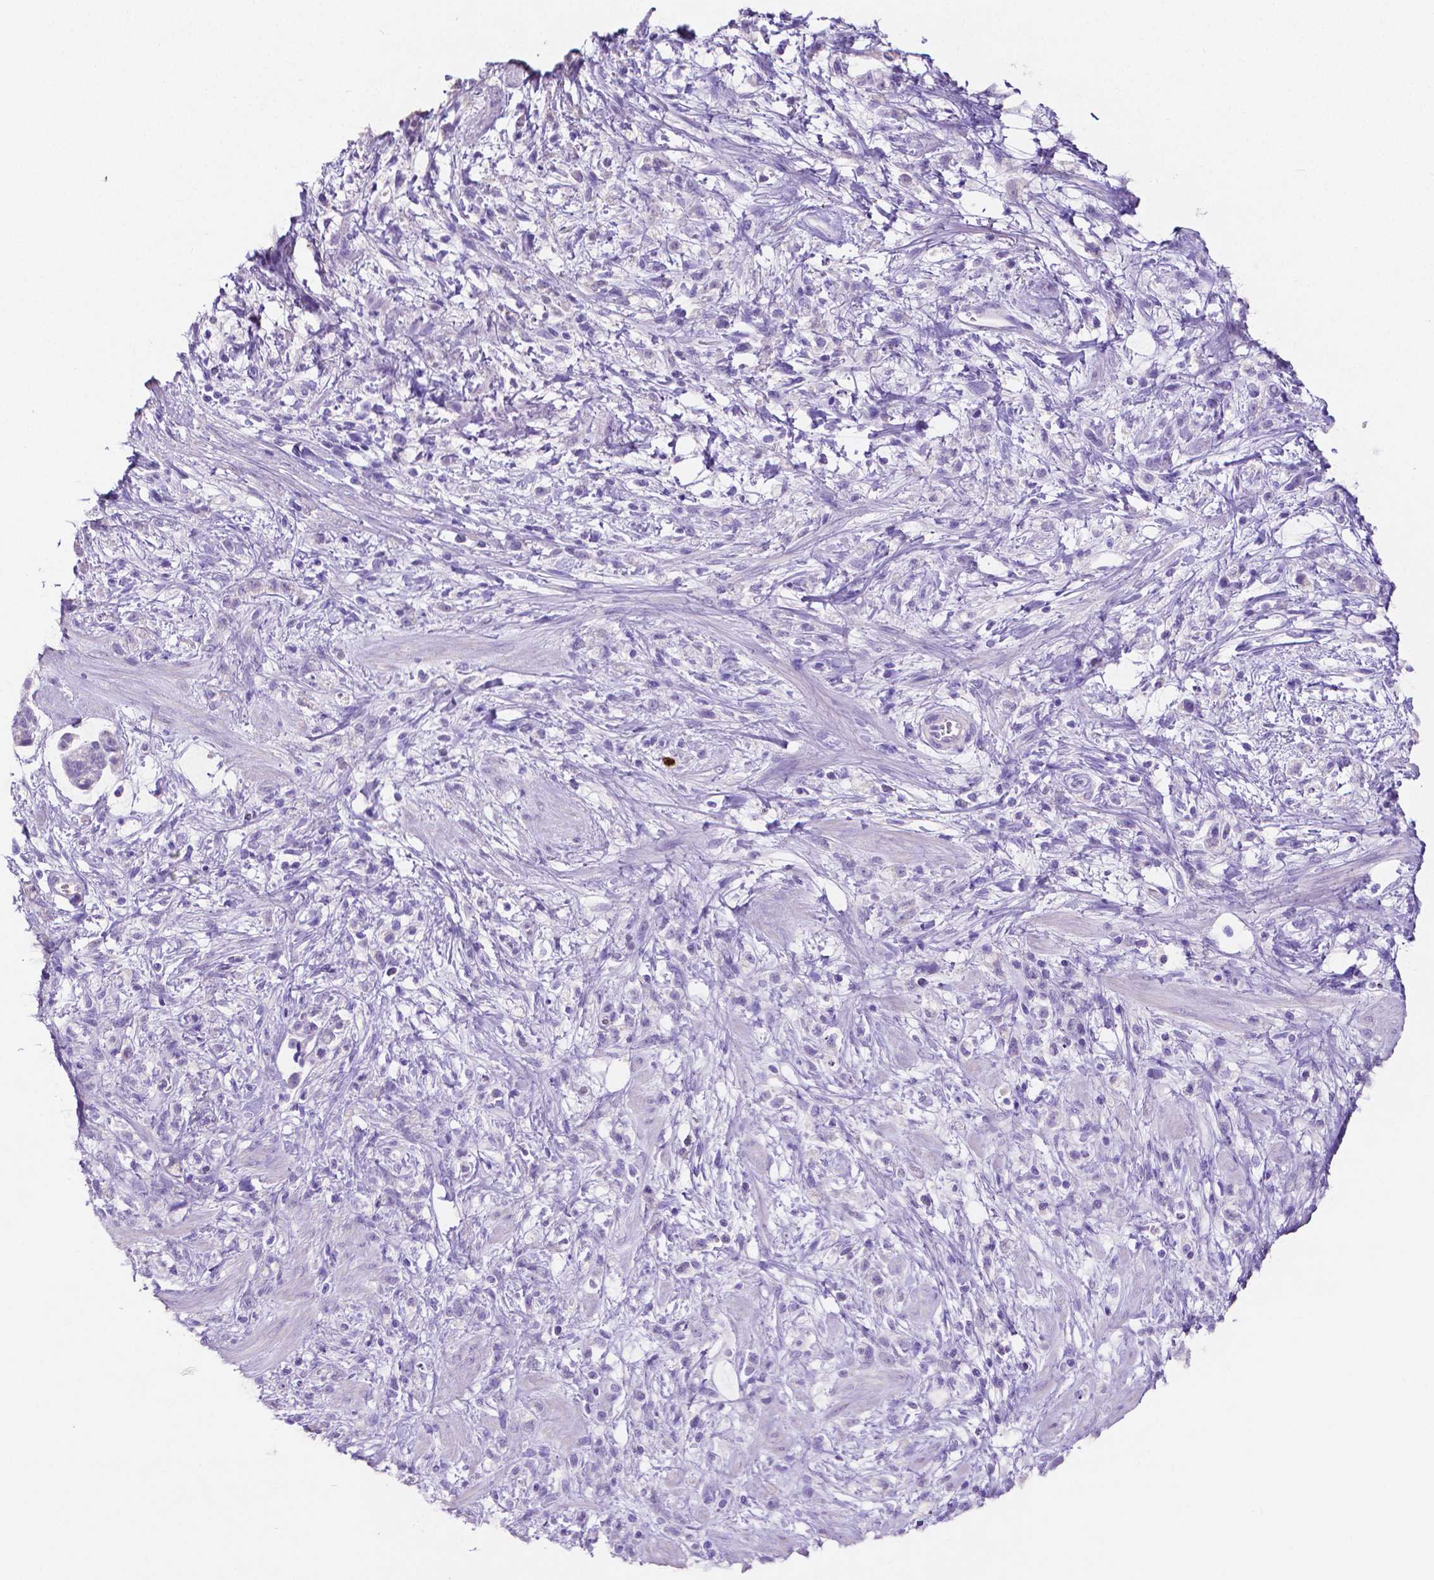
{"staining": {"intensity": "negative", "quantity": "none", "location": "none"}, "tissue": "stomach cancer", "cell_type": "Tumor cells", "image_type": "cancer", "snomed": [{"axis": "morphology", "description": "Adenocarcinoma, NOS"}, {"axis": "topography", "description": "Stomach"}], "caption": "Immunohistochemistry (IHC) micrograph of stomach cancer stained for a protein (brown), which displays no positivity in tumor cells.", "gene": "MMP9", "patient": {"sex": "female", "age": 60}}